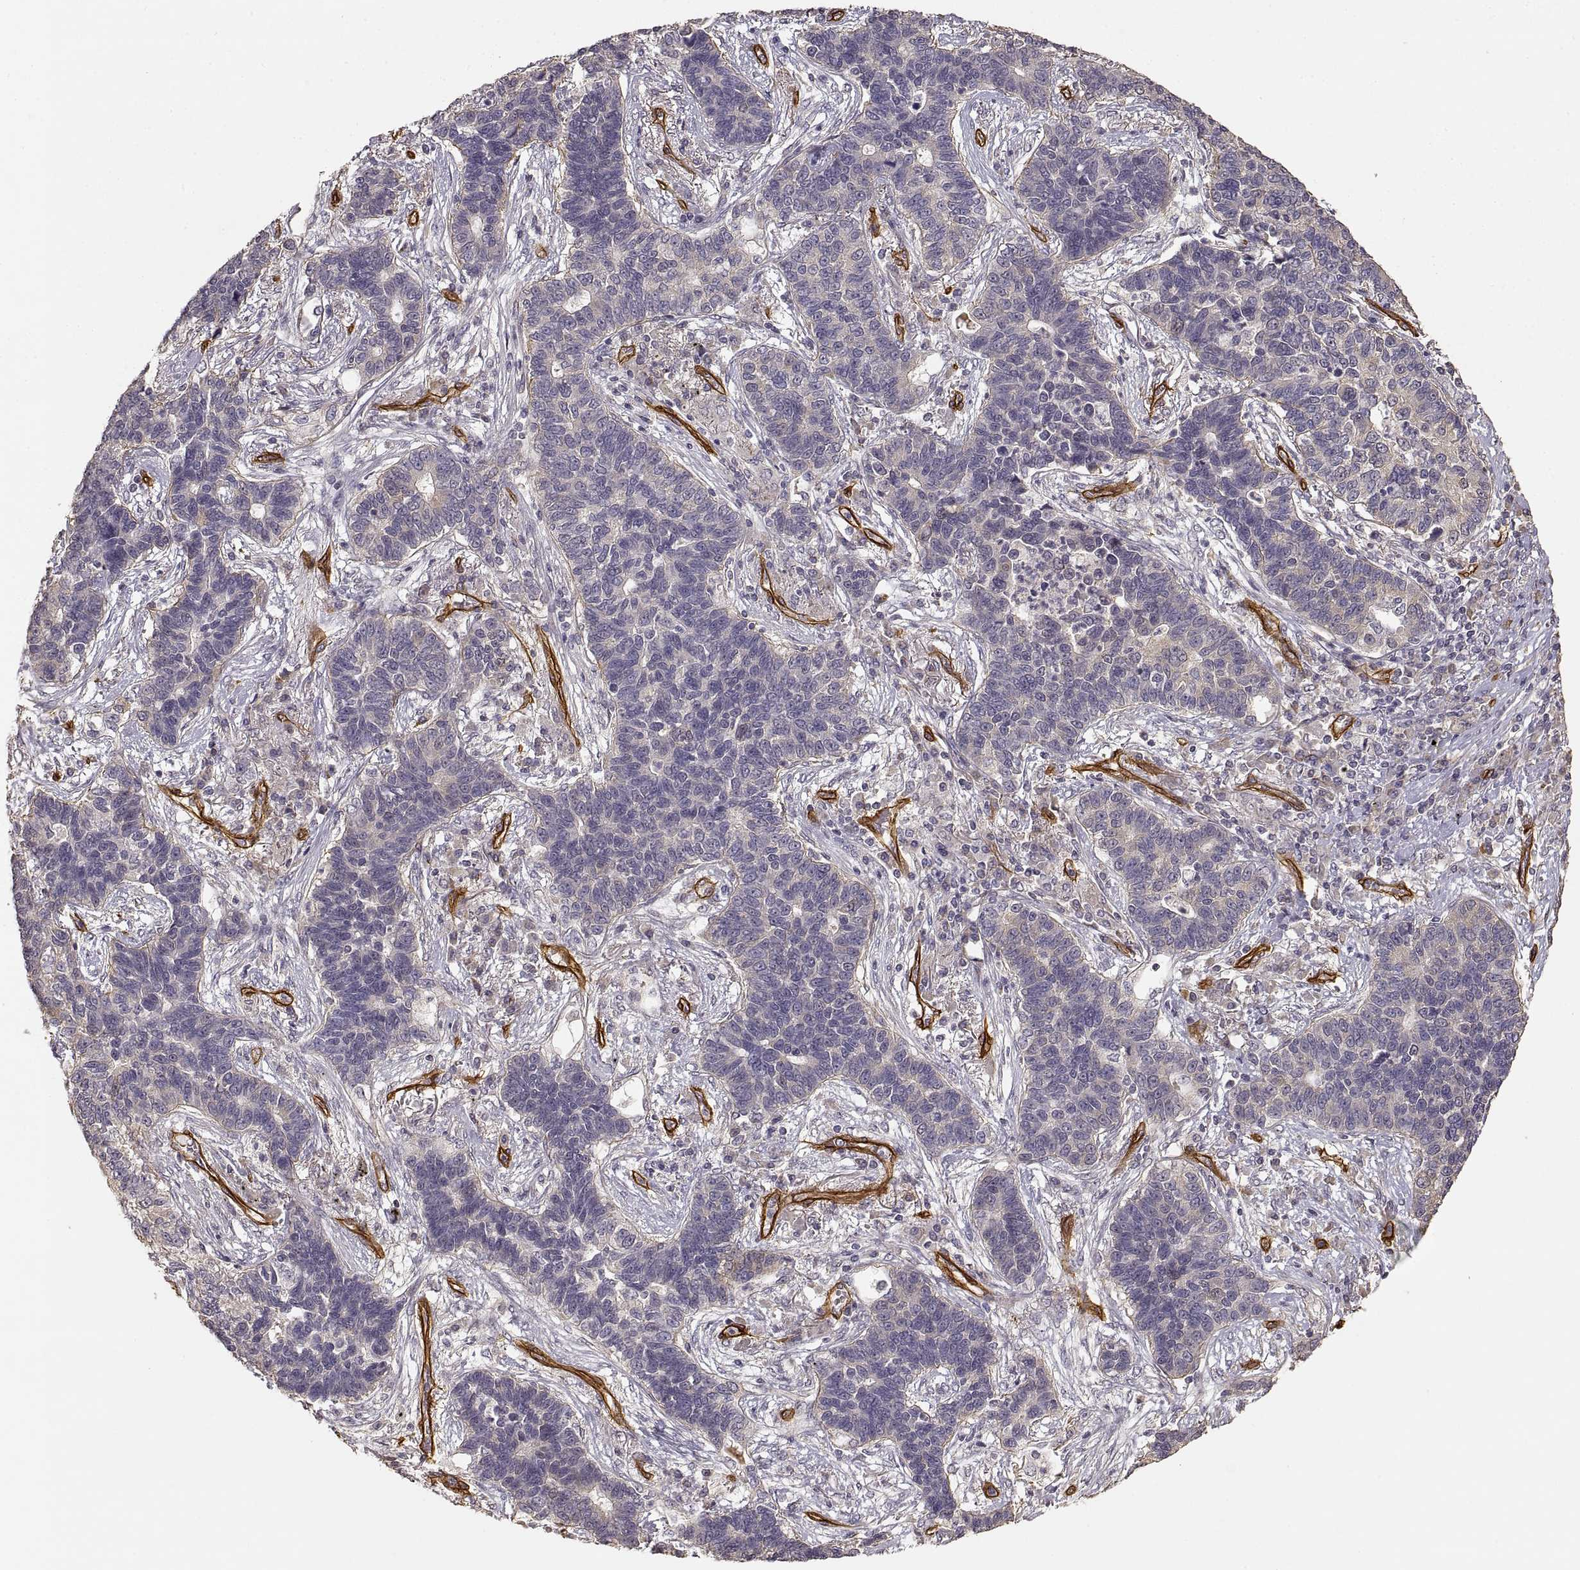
{"staining": {"intensity": "negative", "quantity": "none", "location": "none"}, "tissue": "lung cancer", "cell_type": "Tumor cells", "image_type": "cancer", "snomed": [{"axis": "morphology", "description": "Adenocarcinoma, NOS"}, {"axis": "topography", "description": "Lung"}], "caption": "Protein analysis of lung cancer reveals no significant expression in tumor cells.", "gene": "LAMA4", "patient": {"sex": "female", "age": 57}}